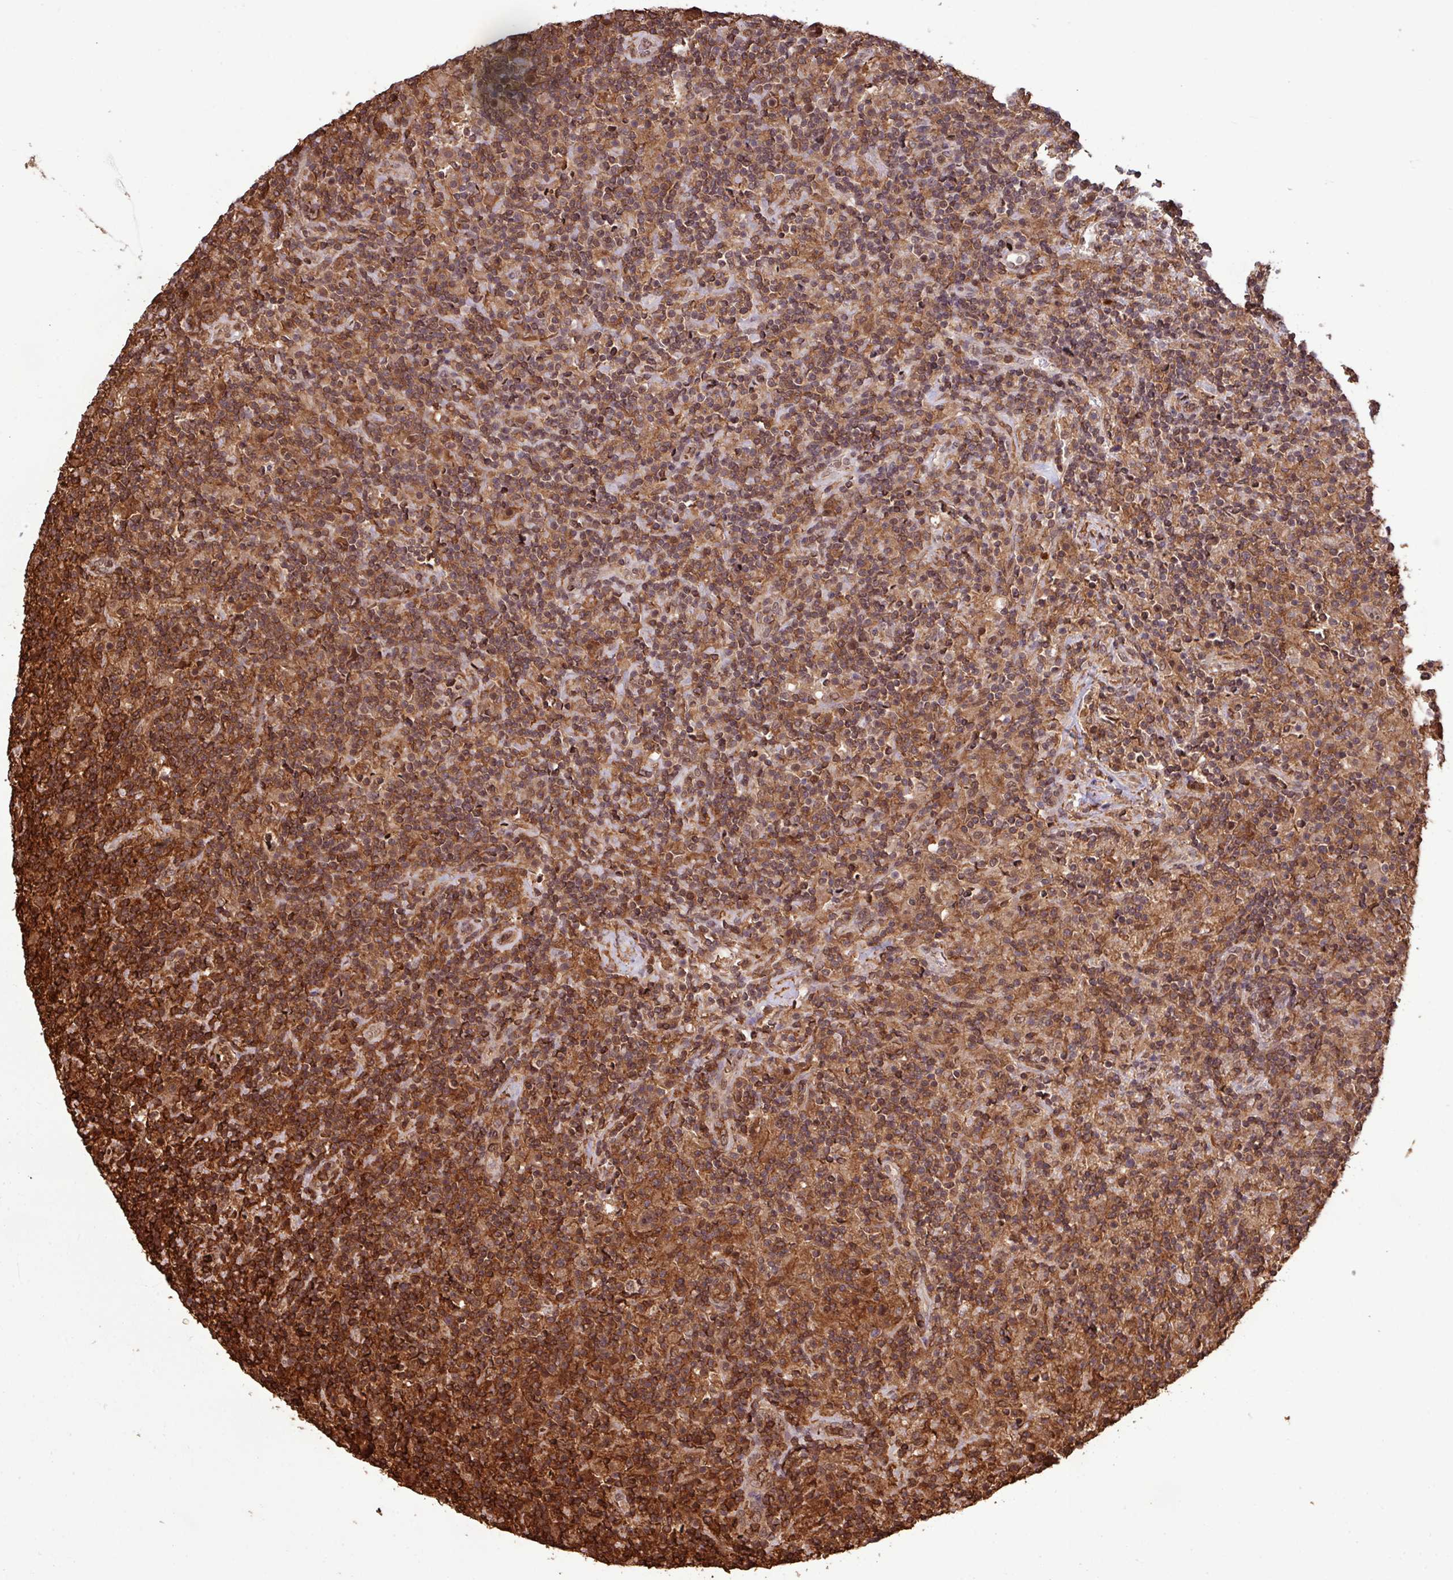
{"staining": {"intensity": "moderate", "quantity": ">75%", "location": "nuclear"}, "tissue": "lymphoma", "cell_type": "Tumor cells", "image_type": "cancer", "snomed": [{"axis": "morphology", "description": "Hodgkin's disease, NOS"}, {"axis": "topography", "description": "Lymph node"}], "caption": "A medium amount of moderate nuclear positivity is present in approximately >75% of tumor cells in lymphoma tissue.", "gene": "GON7", "patient": {"sex": "male", "age": 70}}